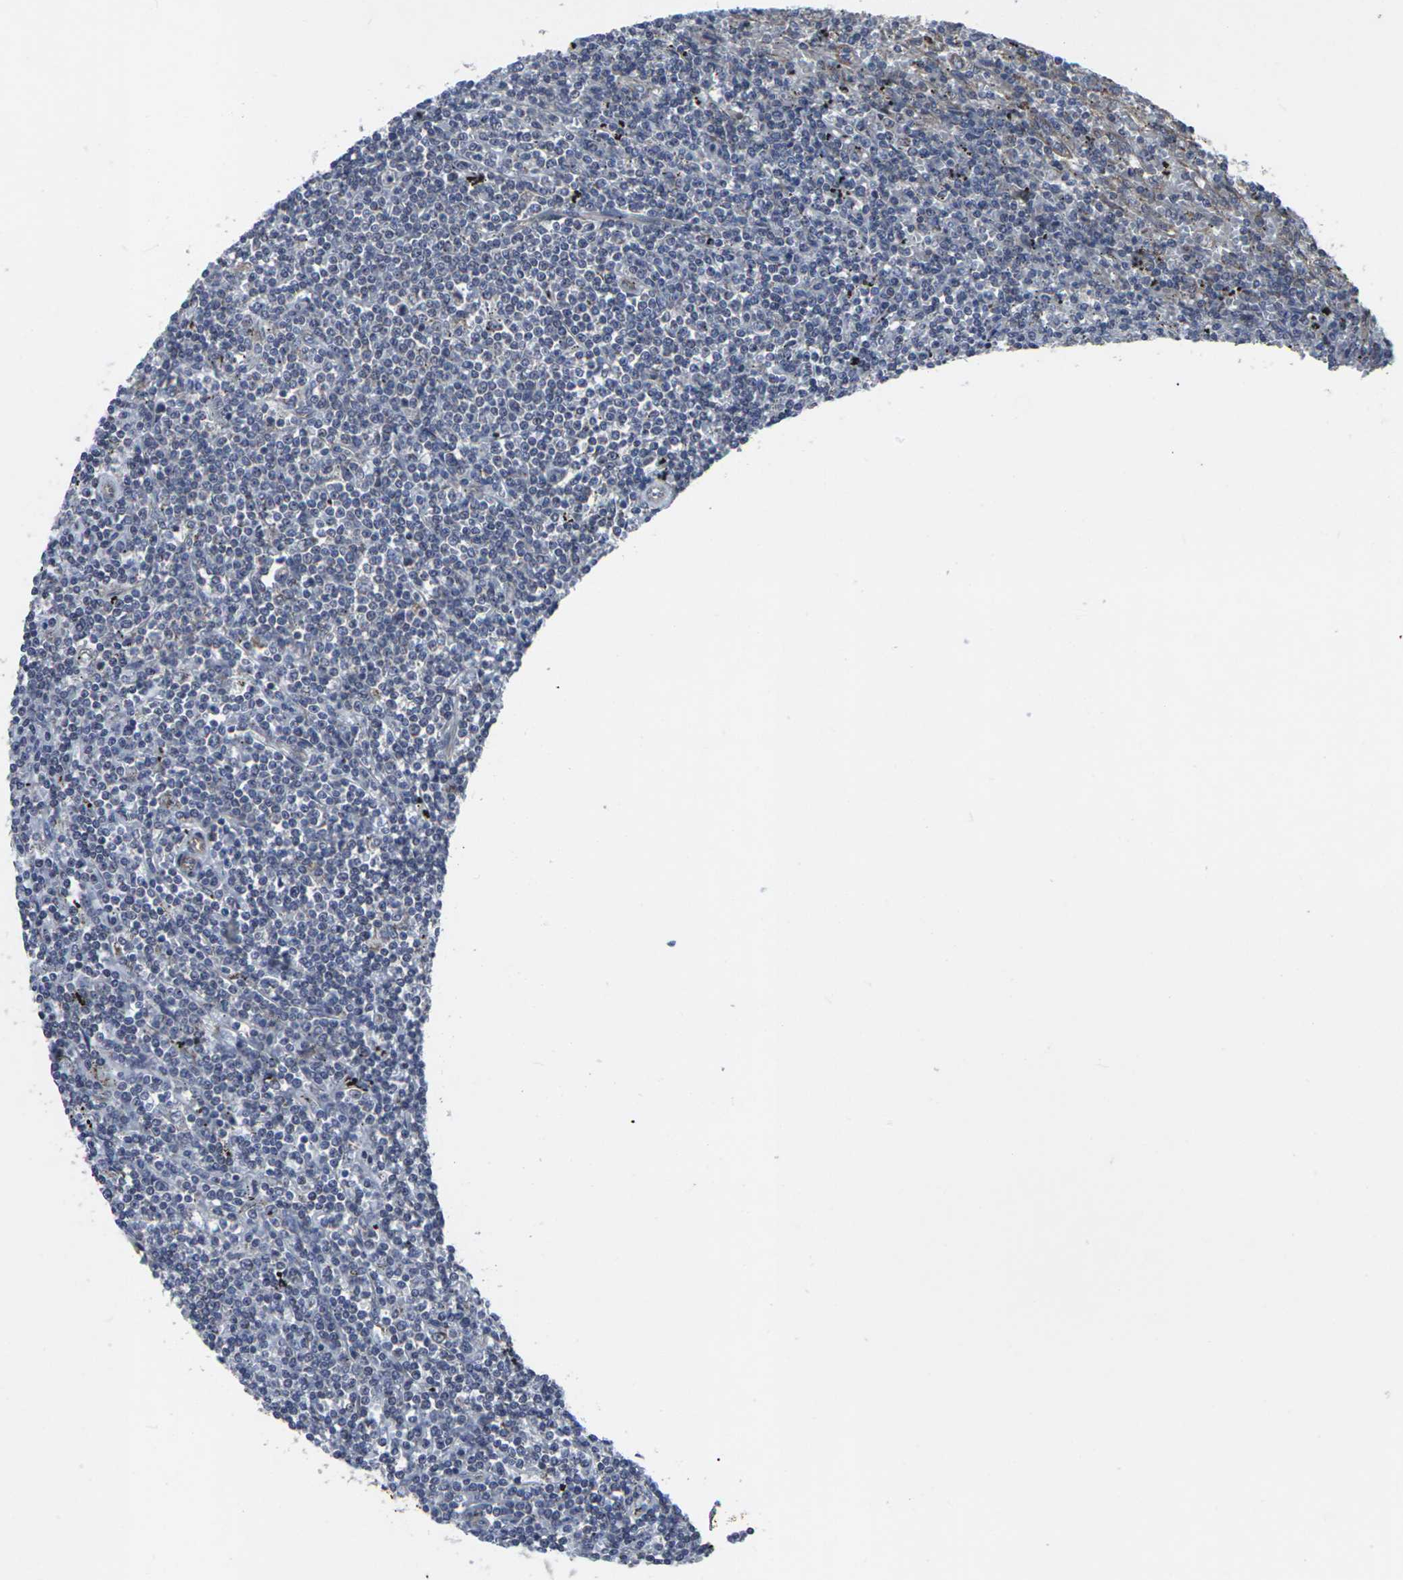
{"staining": {"intensity": "negative", "quantity": "none", "location": "none"}, "tissue": "lymphoma", "cell_type": "Tumor cells", "image_type": "cancer", "snomed": [{"axis": "morphology", "description": "Malignant lymphoma, non-Hodgkin's type, Low grade"}, {"axis": "topography", "description": "Spleen"}], "caption": "Immunohistochemistry (IHC) image of human lymphoma stained for a protein (brown), which reveals no expression in tumor cells. (DAB IHC with hematoxylin counter stain).", "gene": "MAPKAPK2", "patient": {"sex": "male", "age": 76}}